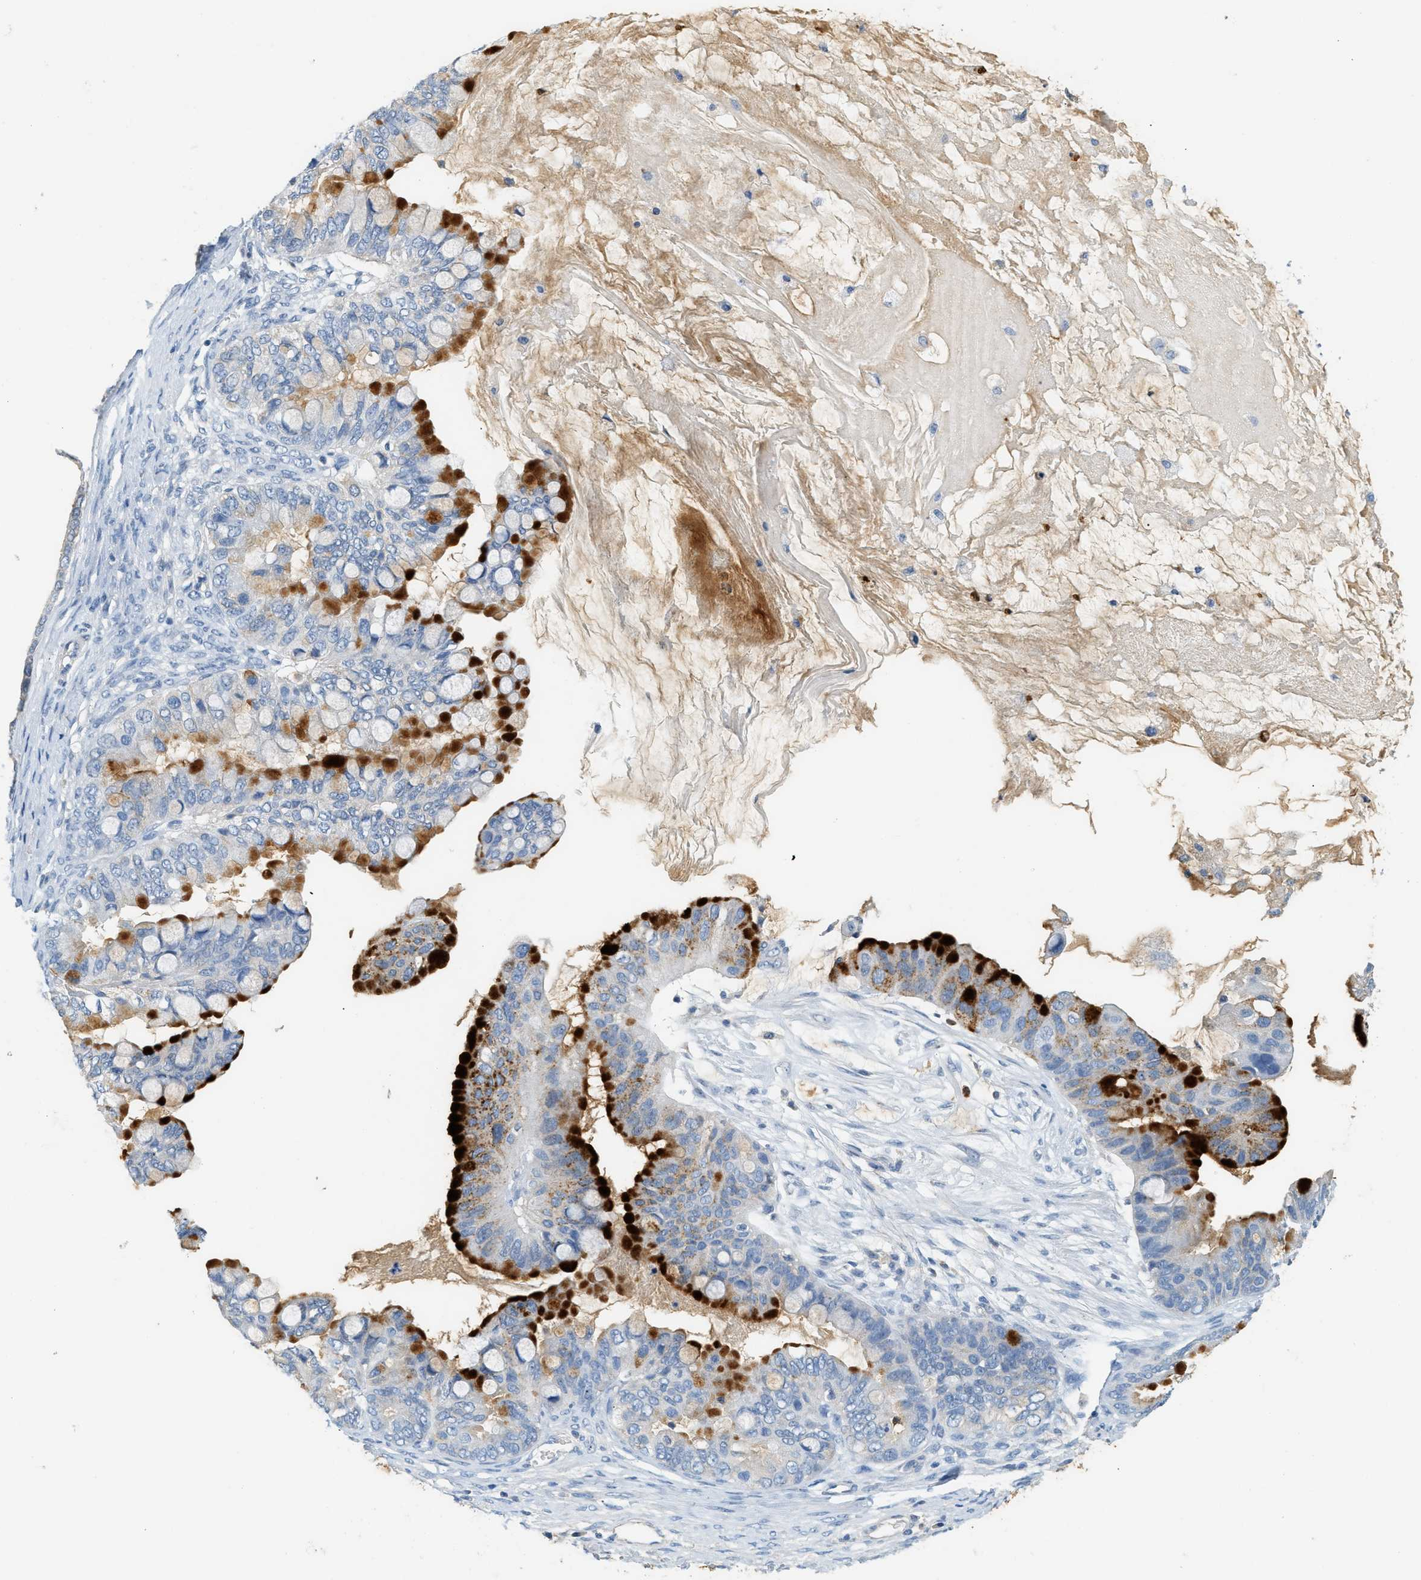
{"staining": {"intensity": "strong", "quantity": "<25%", "location": "cytoplasmic/membranous"}, "tissue": "ovarian cancer", "cell_type": "Tumor cells", "image_type": "cancer", "snomed": [{"axis": "morphology", "description": "Cystadenocarcinoma, mucinous, NOS"}, {"axis": "topography", "description": "Ovary"}], "caption": "Mucinous cystadenocarcinoma (ovarian) stained with a protein marker reveals strong staining in tumor cells.", "gene": "LCN2", "patient": {"sex": "female", "age": 80}}